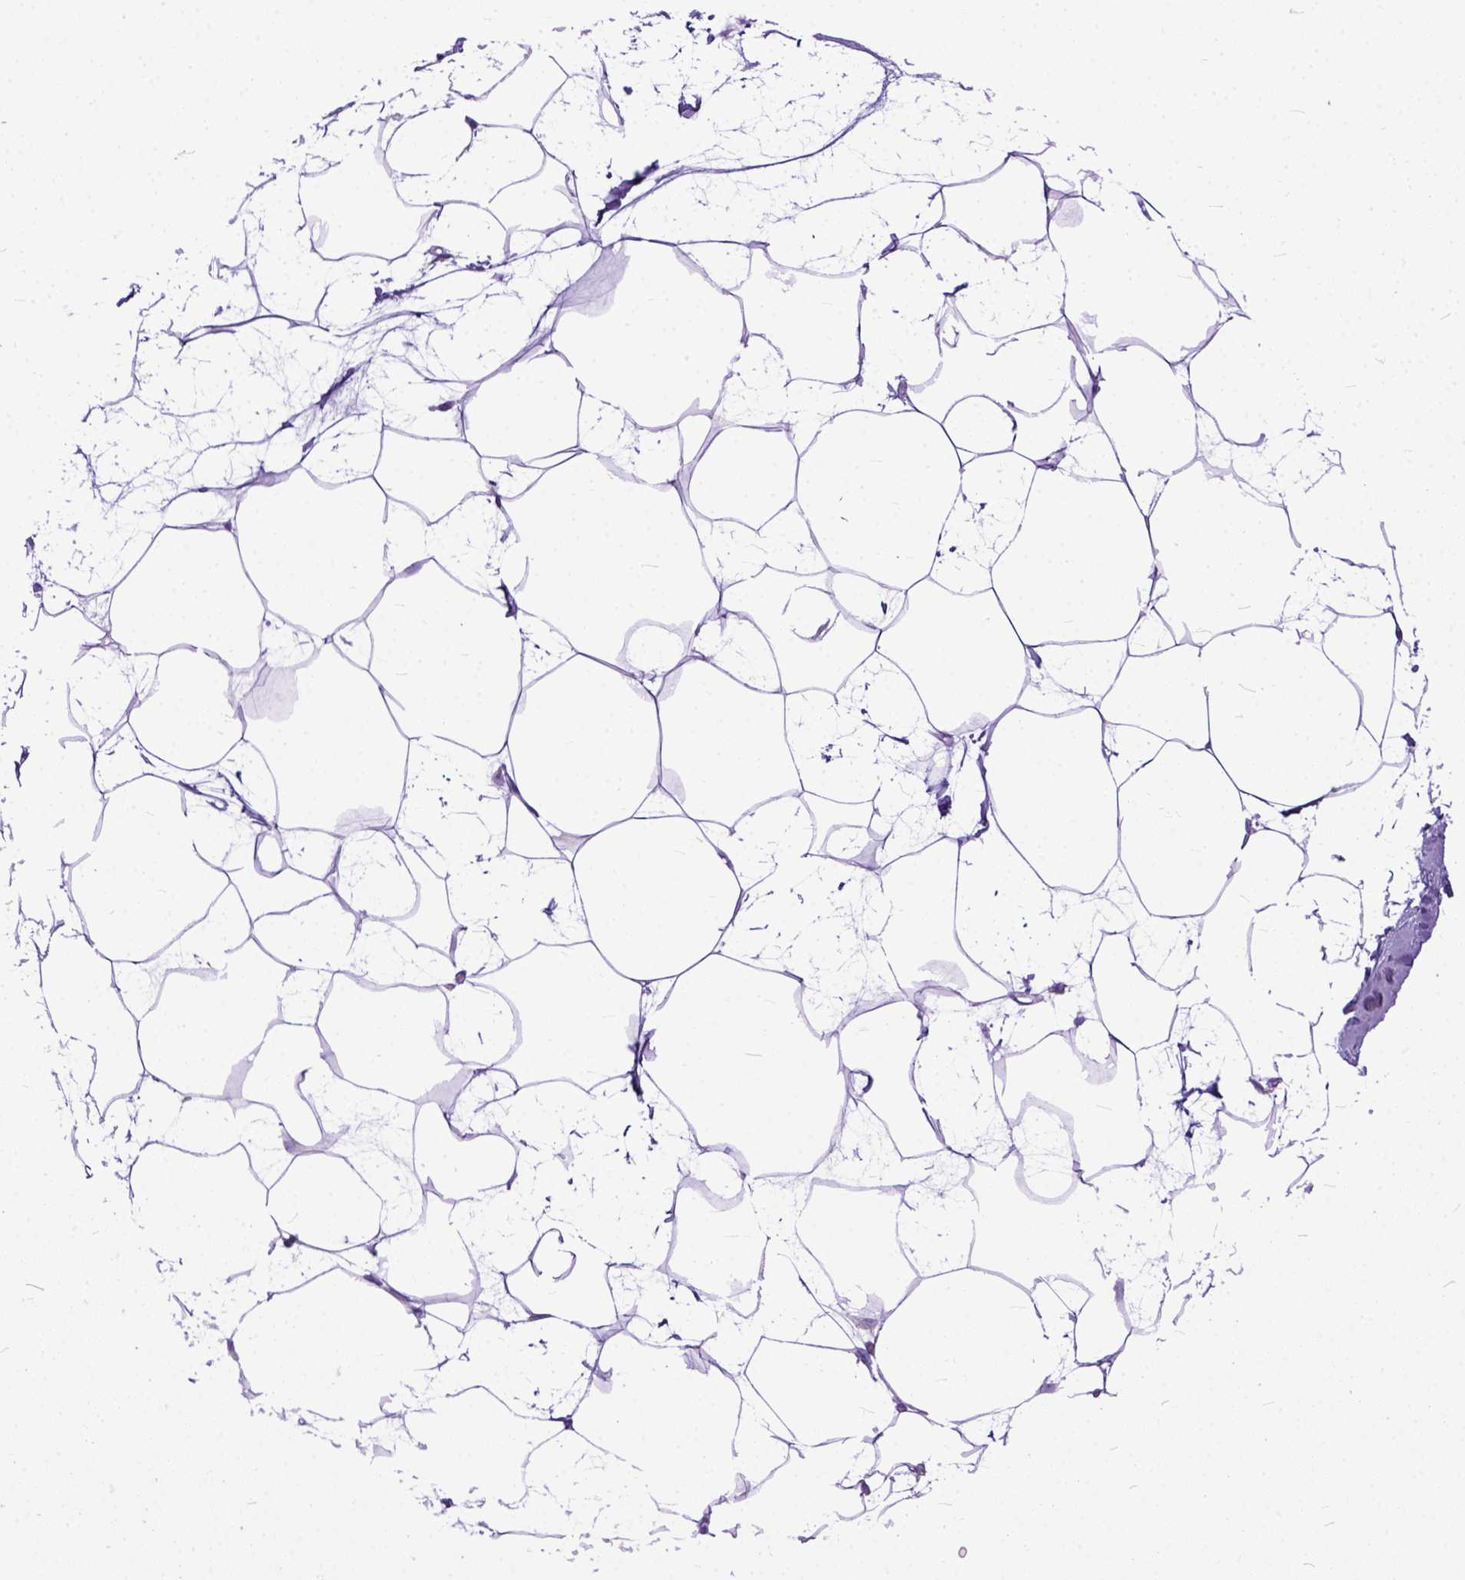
{"staining": {"intensity": "negative", "quantity": "none", "location": "none"}, "tissue": "breast", "cell_type": "Adipocytes", "image_type": "normal", "snomed": [{"axis": "morphology", "description": "Normal tissue, NOS"}, {"axis": "topography", "description": "Breast"}], "caption": "Photomicrograph shows no significant protein positivity in adipocytes of unremarkable breast. Brightfield microscopy of IHC stained with DAB (brown) and hematoxylin (blue), captured at high magnification.", "gene": "PPL", "patient": {"sex": "female", "age": 45}}